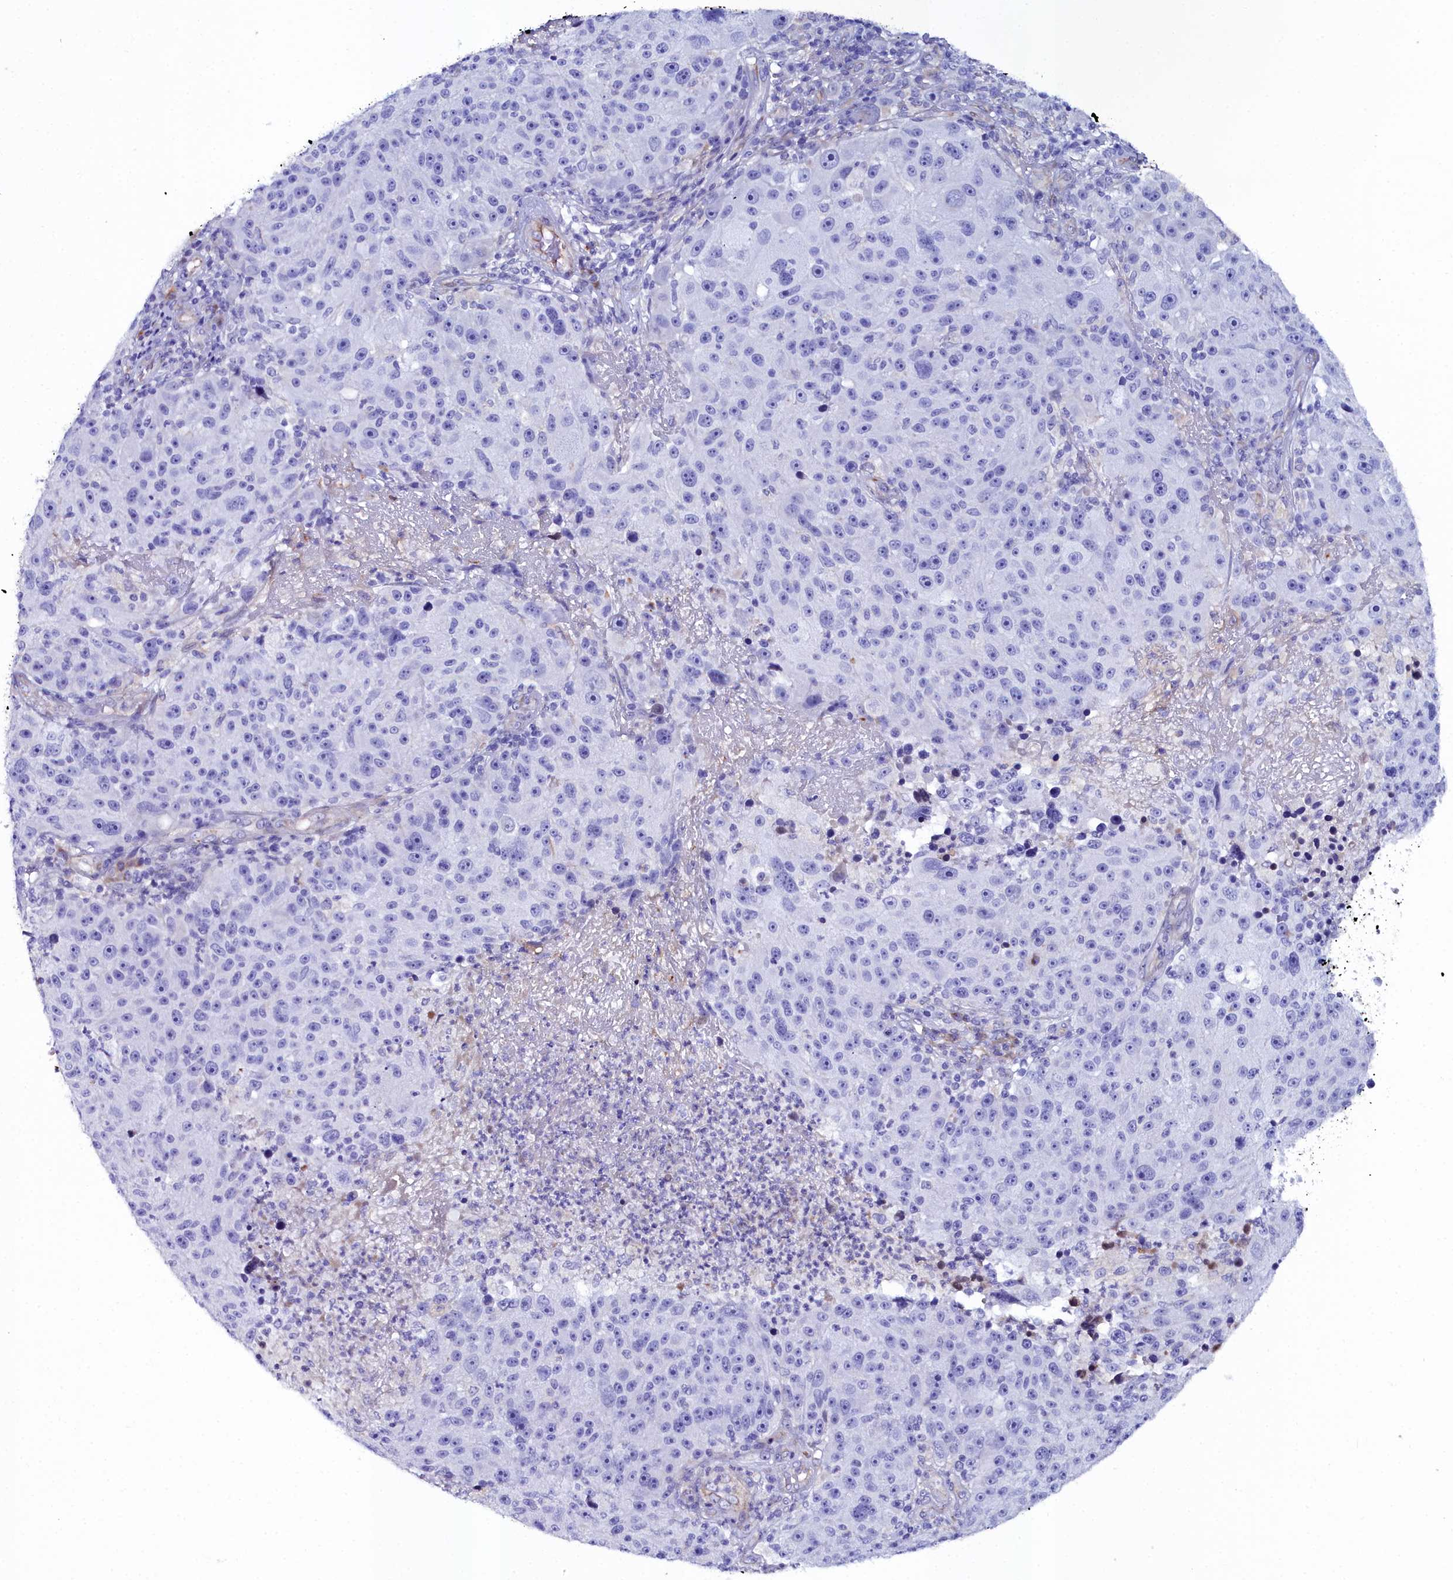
{"staining": {"intensity": "negative", "quantity": "none", "location": "none"}, "tissue": "melanoma", "cell_type": "Tumor cells", "image_type": "cancer", "snomed": [{"axis": "morphology", "description": "Malignant melanoma, NOS"}, {"axis": "topography", "description": "Skin"}], "caption": "Image shows no significant protein expression in tumor cells of melanoma.", "gene": "SLC49A3", "patient": {"sex": "male", "age": 53}}